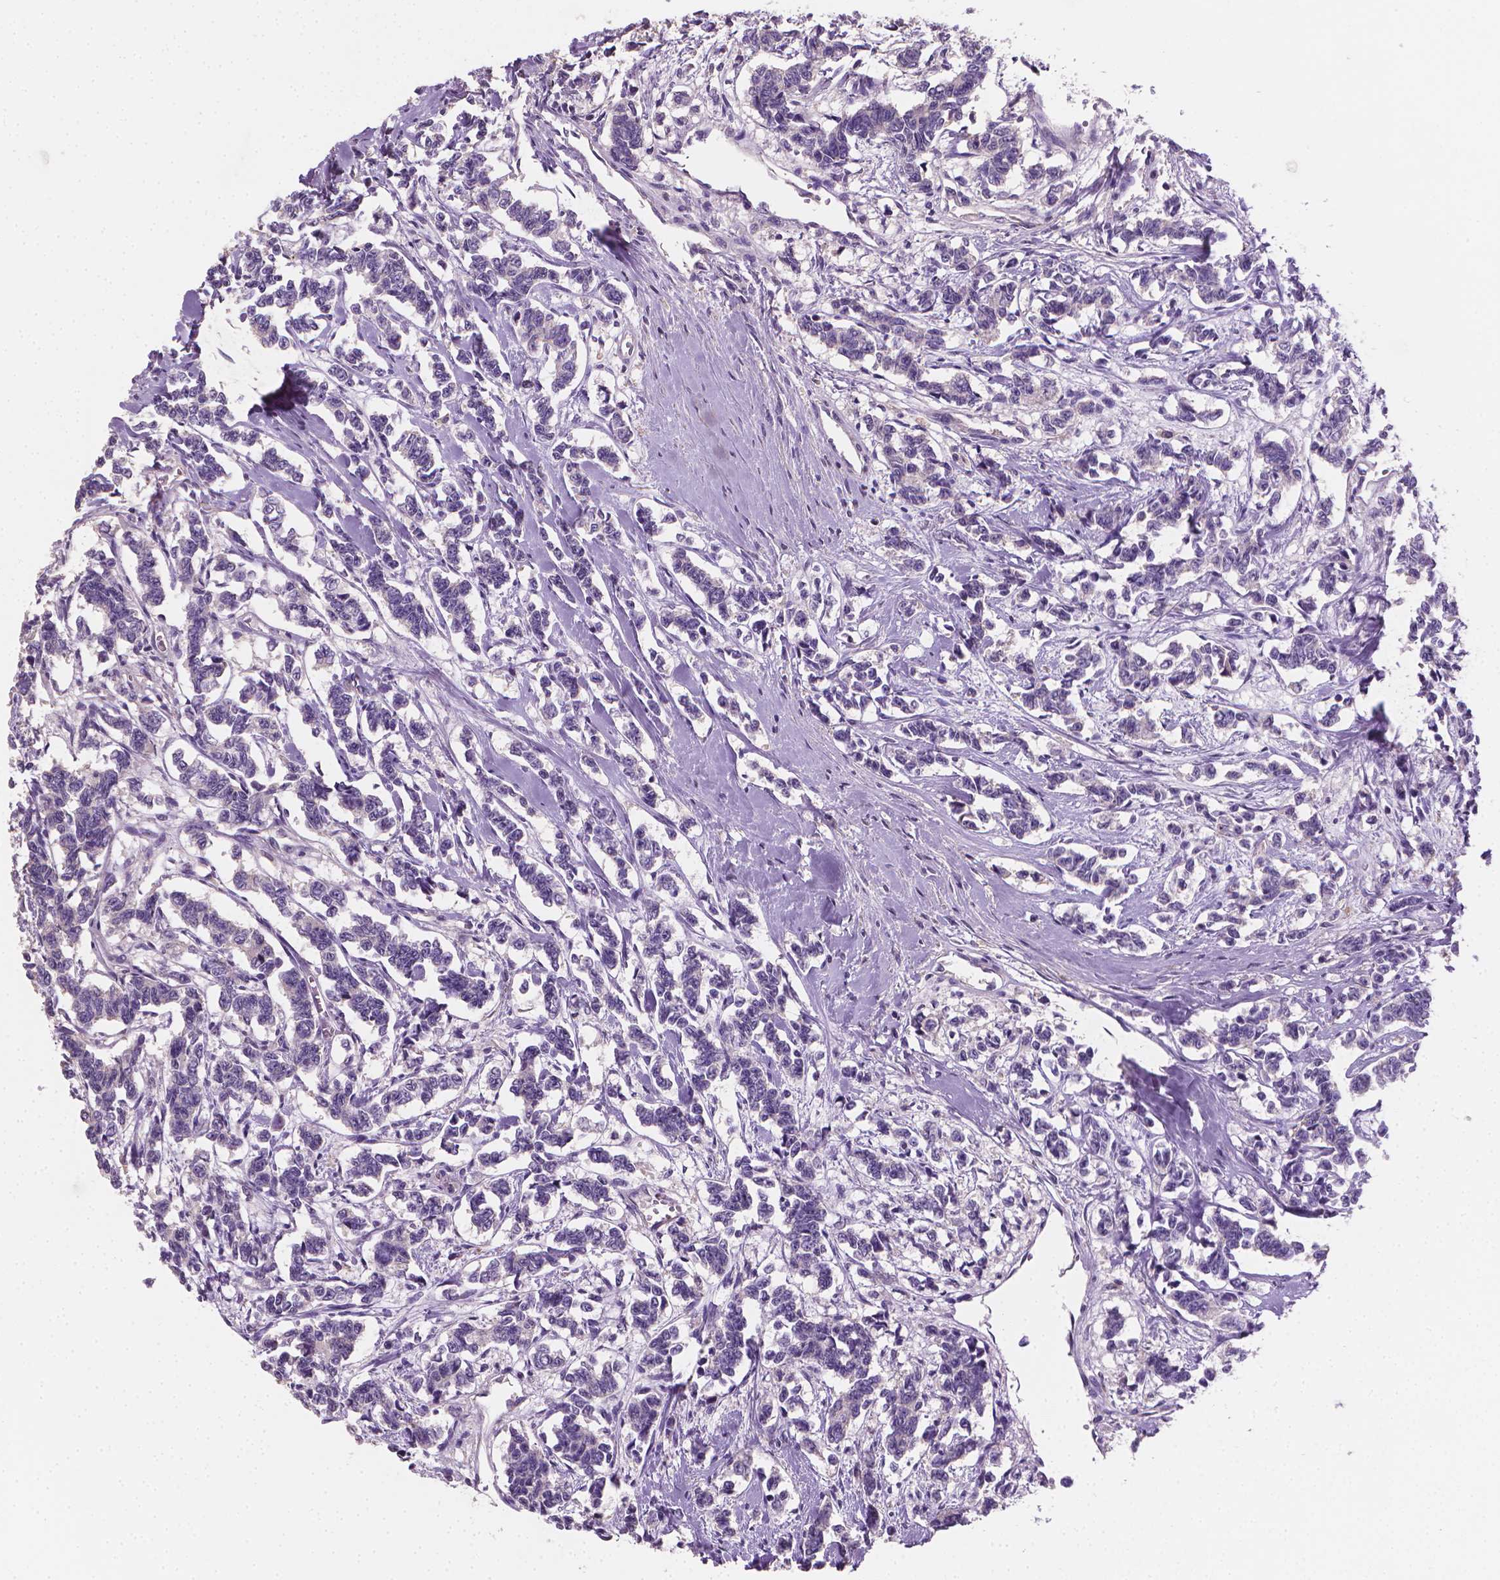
{"staining": {"intensity": "negative", "quantity": "none", "location": "none"}, "tissue": "carcinoid", "cell_type": "Tumor cells", "image_type": "cancer", "snomed": [{"axis": "morphology", "description": "Carcinoid, malignant, NOS"}, {"axis": "topography", "description": "Kidney"}], "caption": "Immunohistochemical staining of carcinoid shows no significant positivity in tumor cells.", "gene": "CATIP", "patient": {"sex": "female", "age": 41}}